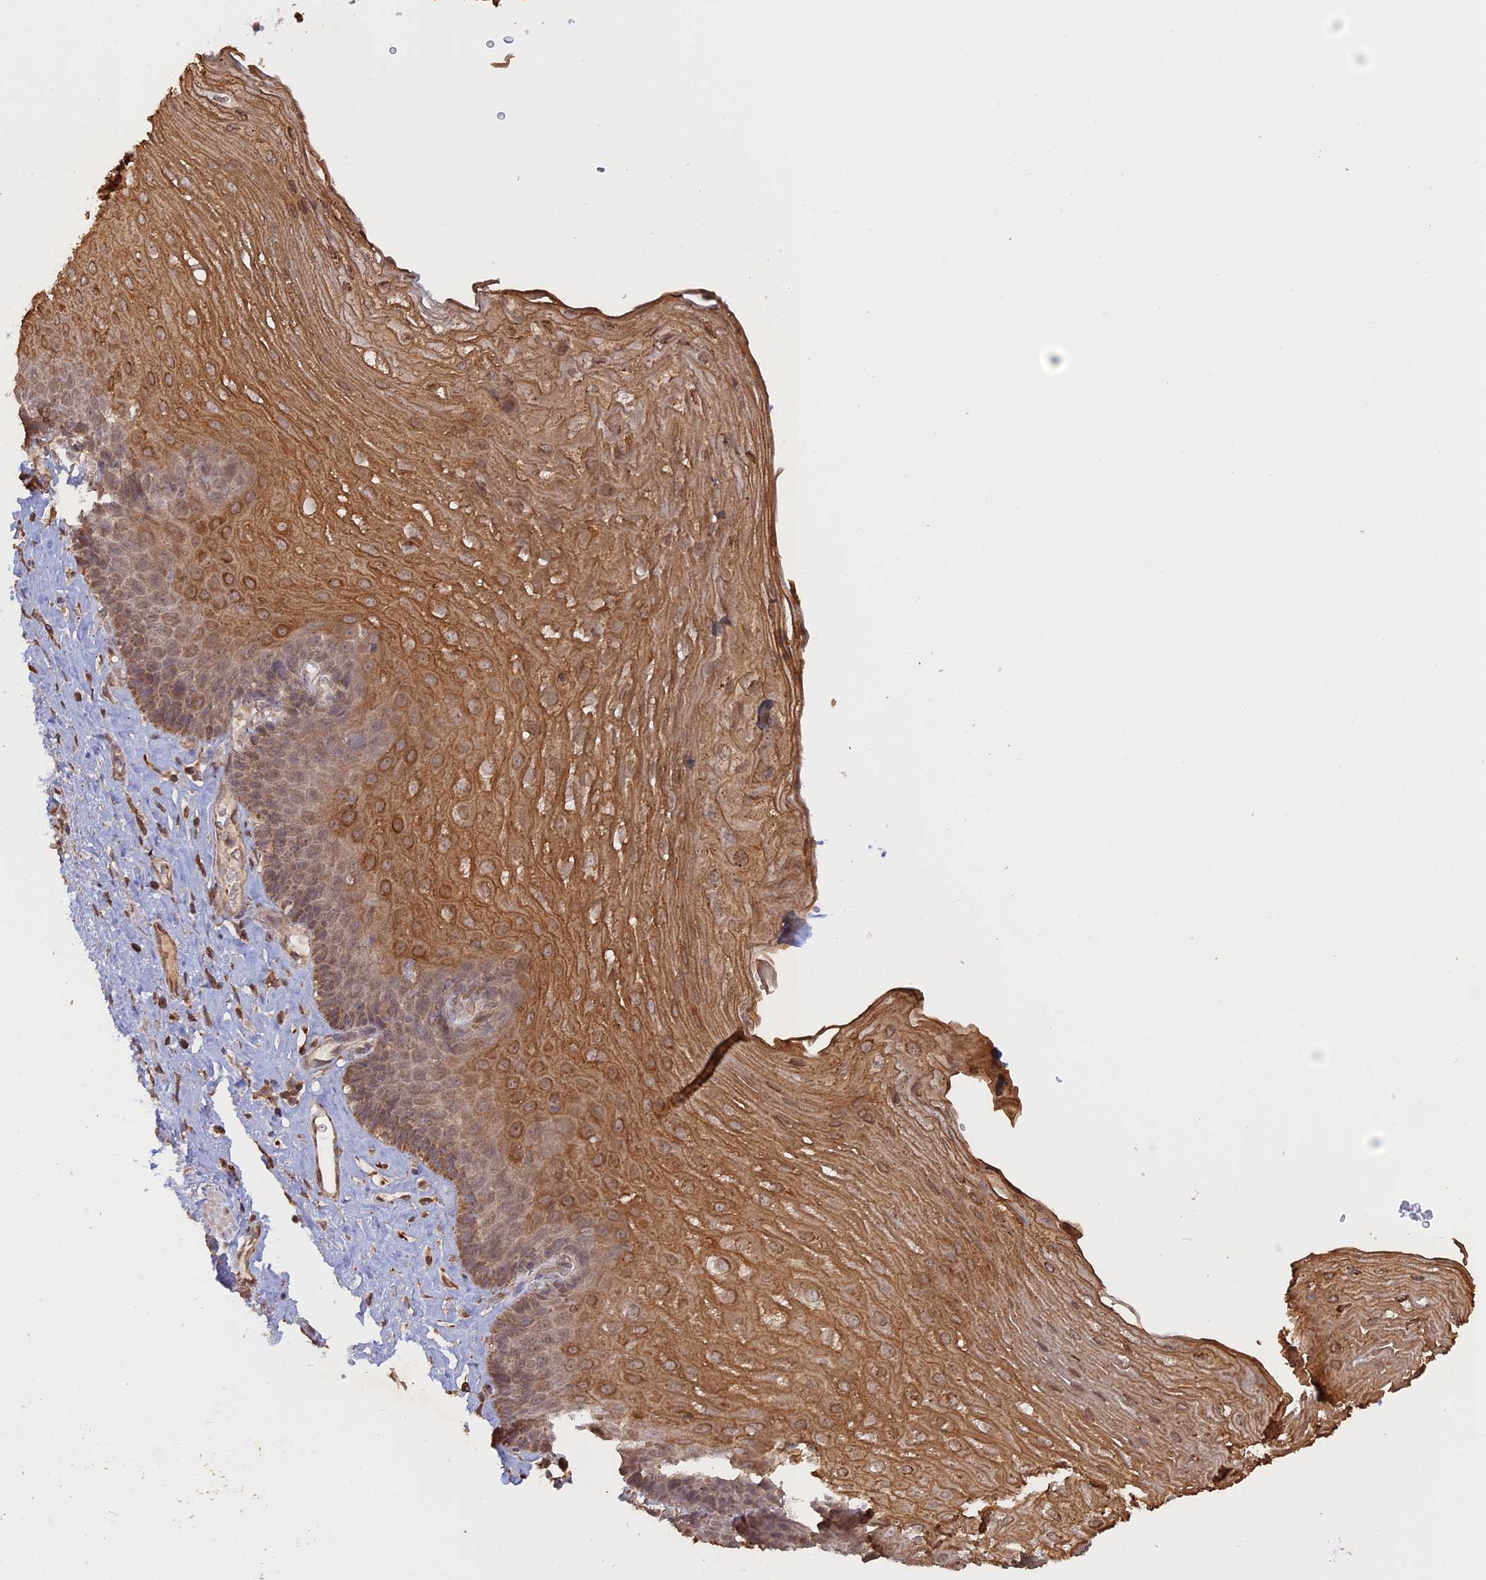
{"staining": {"intensity": "strong", "quantity": "25%-75%", "location": "cytoplasmic/membranous"}, "tissue": "esophagus", "cell_type": "Squamous epithelial cells", "image_type": "normal", "snomed": [{"axis": "morphology", "description": "Normal tissue, NOS"}, {"axis": "topography", "description": "Esophagus"}], "caption": "Immunohistochemical staining of unremarkable human esophagus displays high levels of strong cytoplasmic/membranous expression in about 25%-75% of squamous epithelial cells. The staining was performed using DAB (3,3'-diaminobenzidine) to visualize the protein expression in brown, while the nuclei were stained in blue with hematoxylin (Magnification: 20x).", "gene": "FAM210B", "patient": {"sex": "female", "age": 66}}